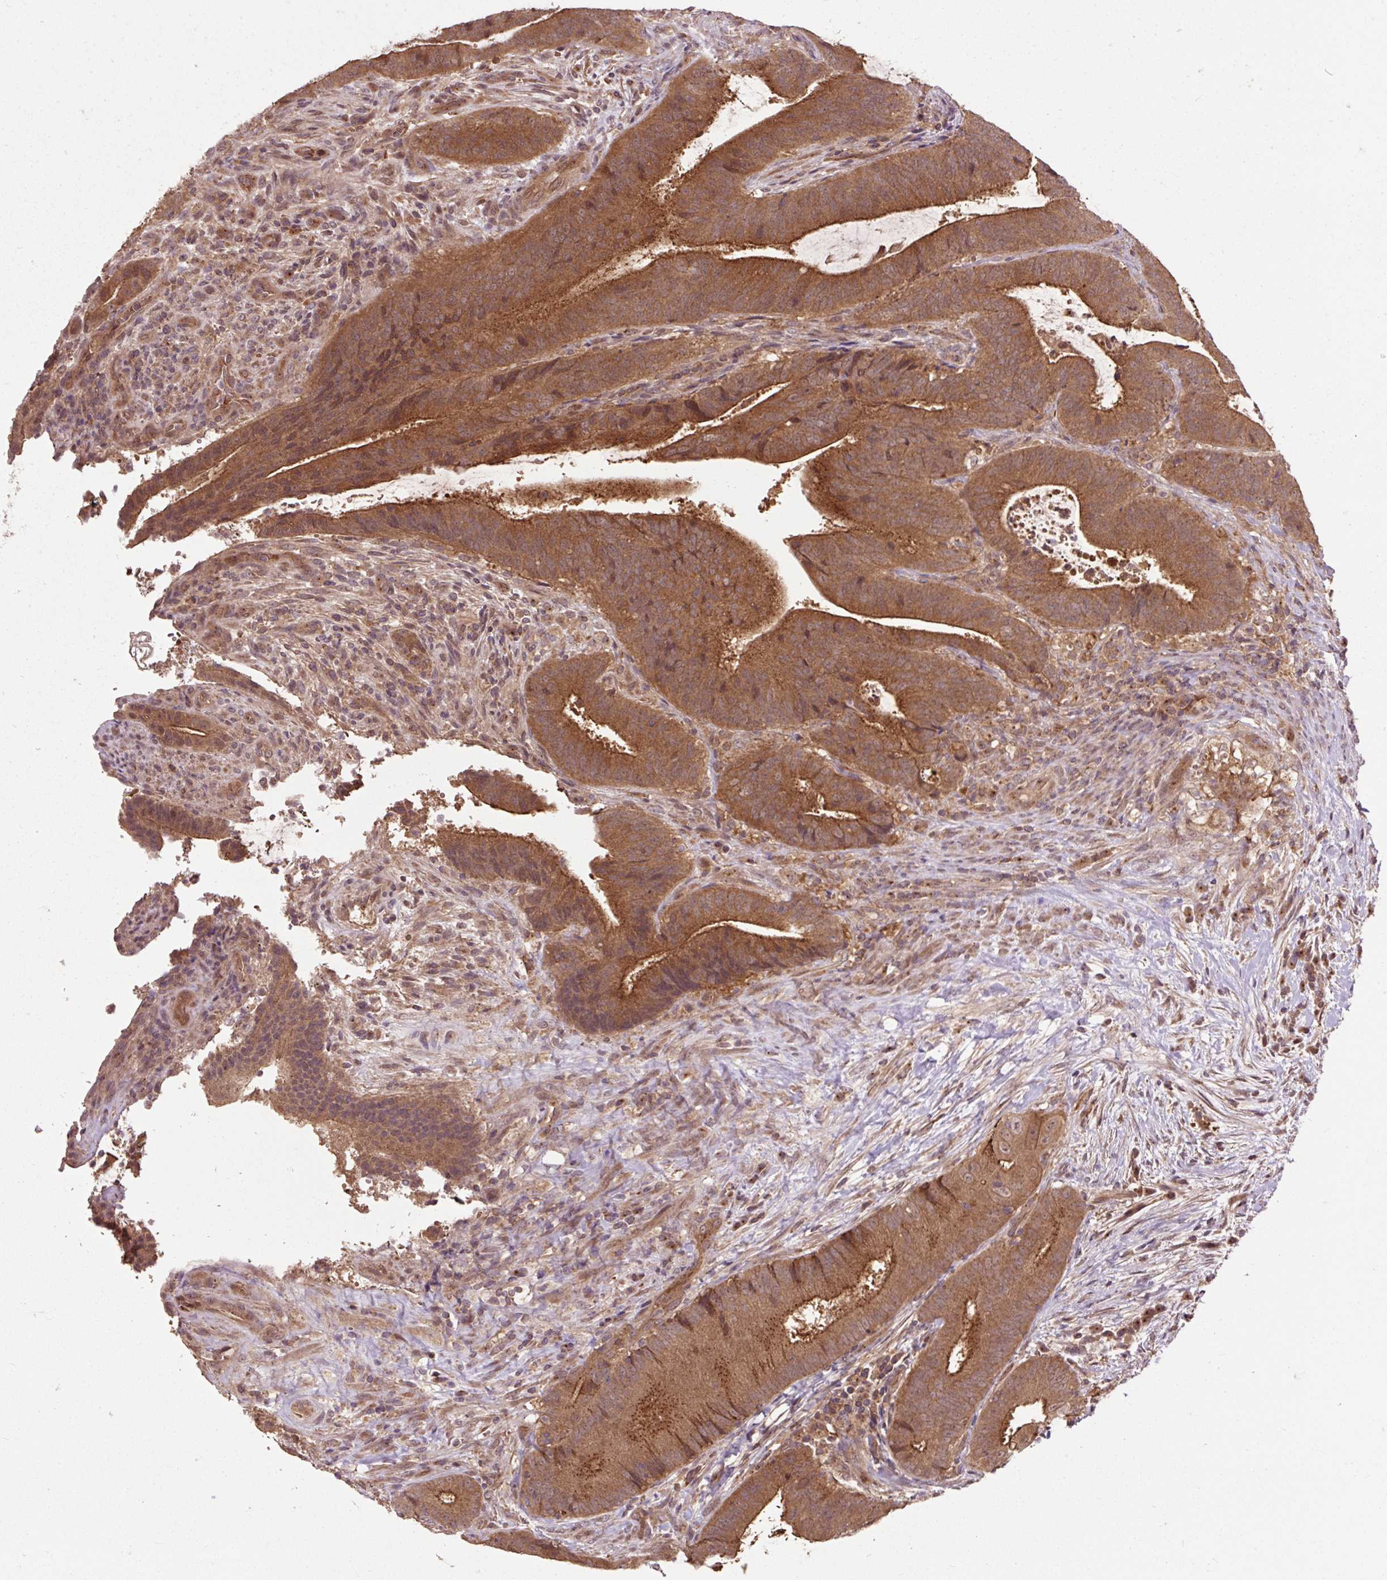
{"staining": {"intensity": "strong", "quantity": ">75%", "location": "cytoplasmic/membranous"}, "tissue": "colorectal cancer", "cell_type": "Tumor cells", "image_type": "cancer", "snomed": [{"axis": "morphology", "description": "Adenocarcinoma, NOS"}, {"axis": "topography", "description": "Colon"}], "caption": "Colorectal cancer (adenocarcinoma) stained for a protein (brown) exhibits strong cytoplasmic/membranous positive positivity in approximately >75% of tumor cells.", "gene": "MMS19", "patient": {"sex": "female", "age": 43}}